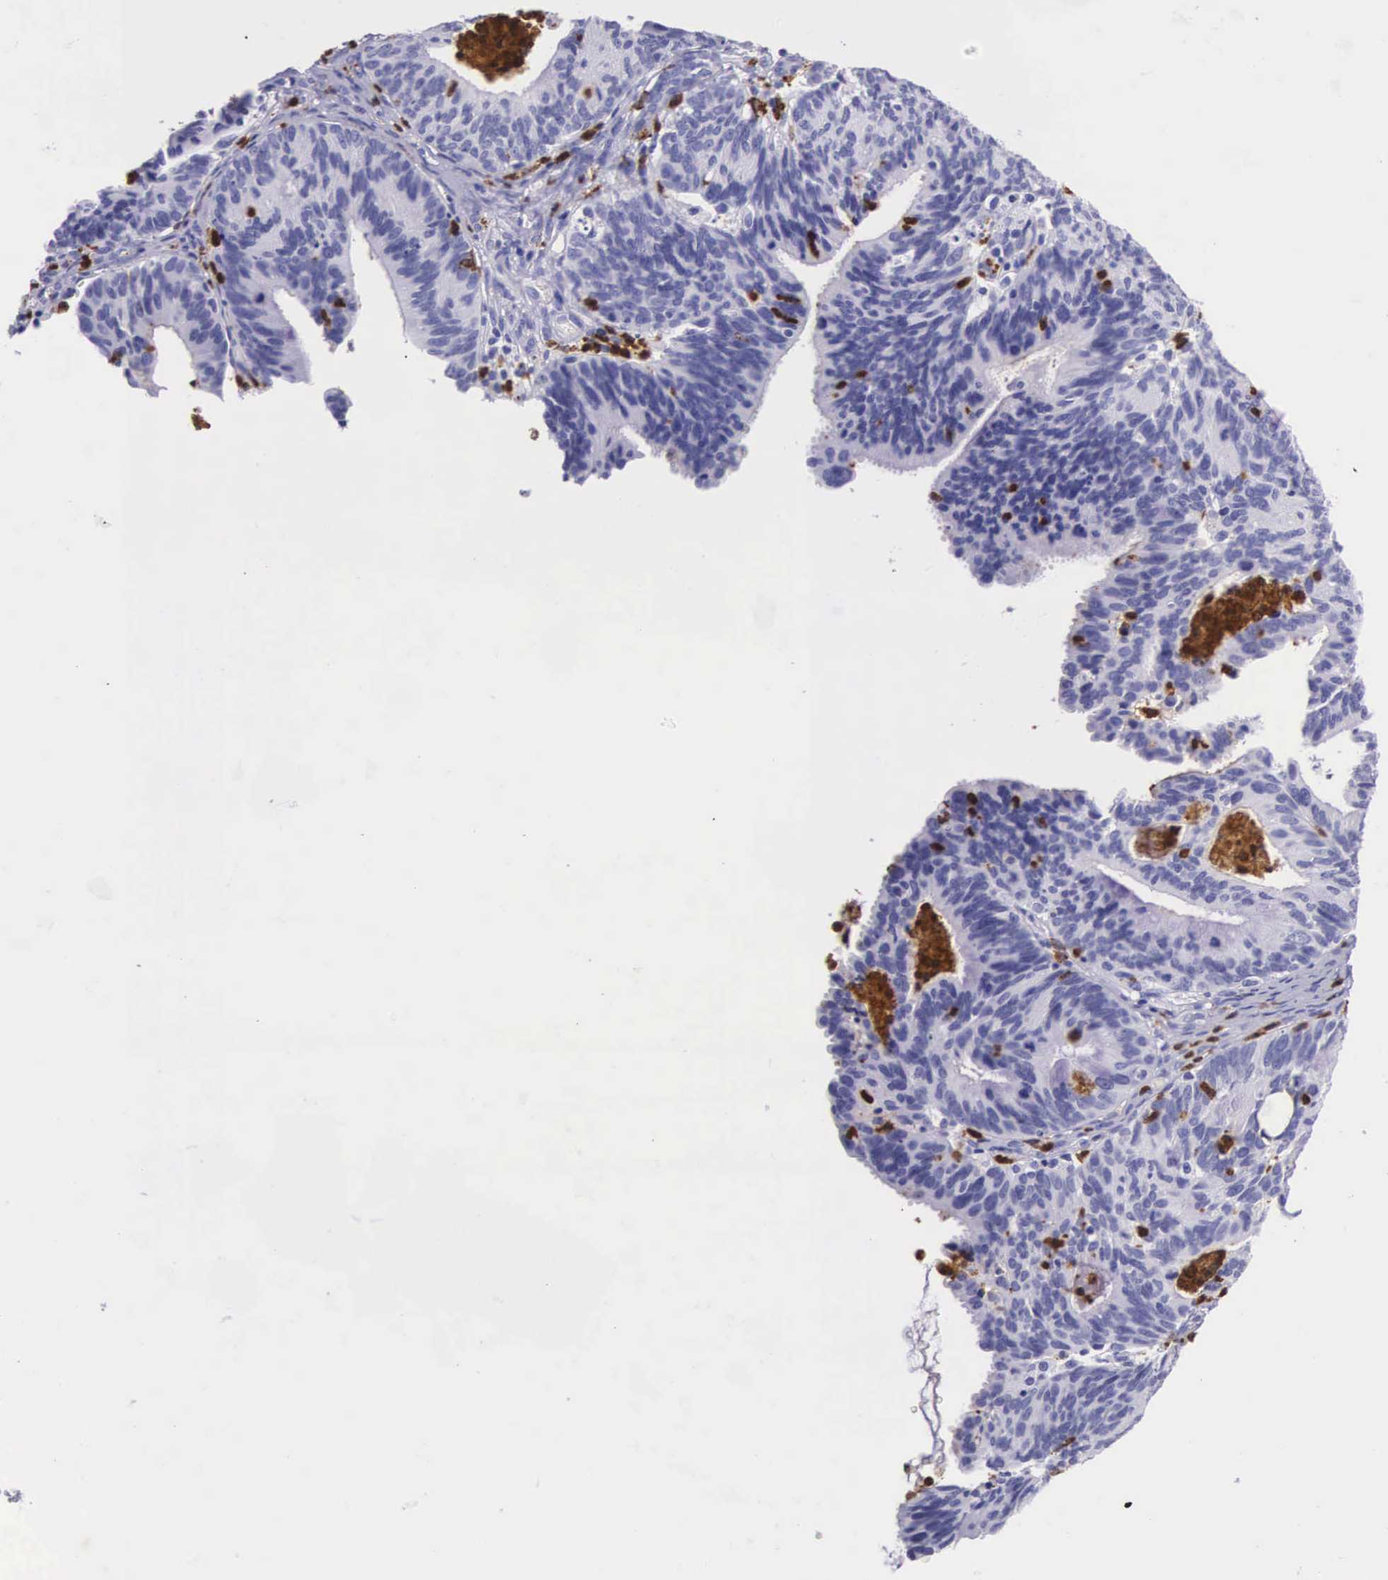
{"staining": {"intensity": "negative", "quantity": "none", "location": "none"}, "tissue": "ovarian cancer", "cell_type": "Tumor cells", "image_type": "cancer", "snomed": [{"axis": "morphology", "description": "Carcinoma, endometroid"}, {"axis": "topography", "description": "Ovary"}], "caption": "Ovarian cancer (endometroid carcinoma) stained for a protein using immunohistochemistry (IHC) displays no expression tumor cells.", "gene": "FCN1", "patient": {"sex": "female", "age": 52}}